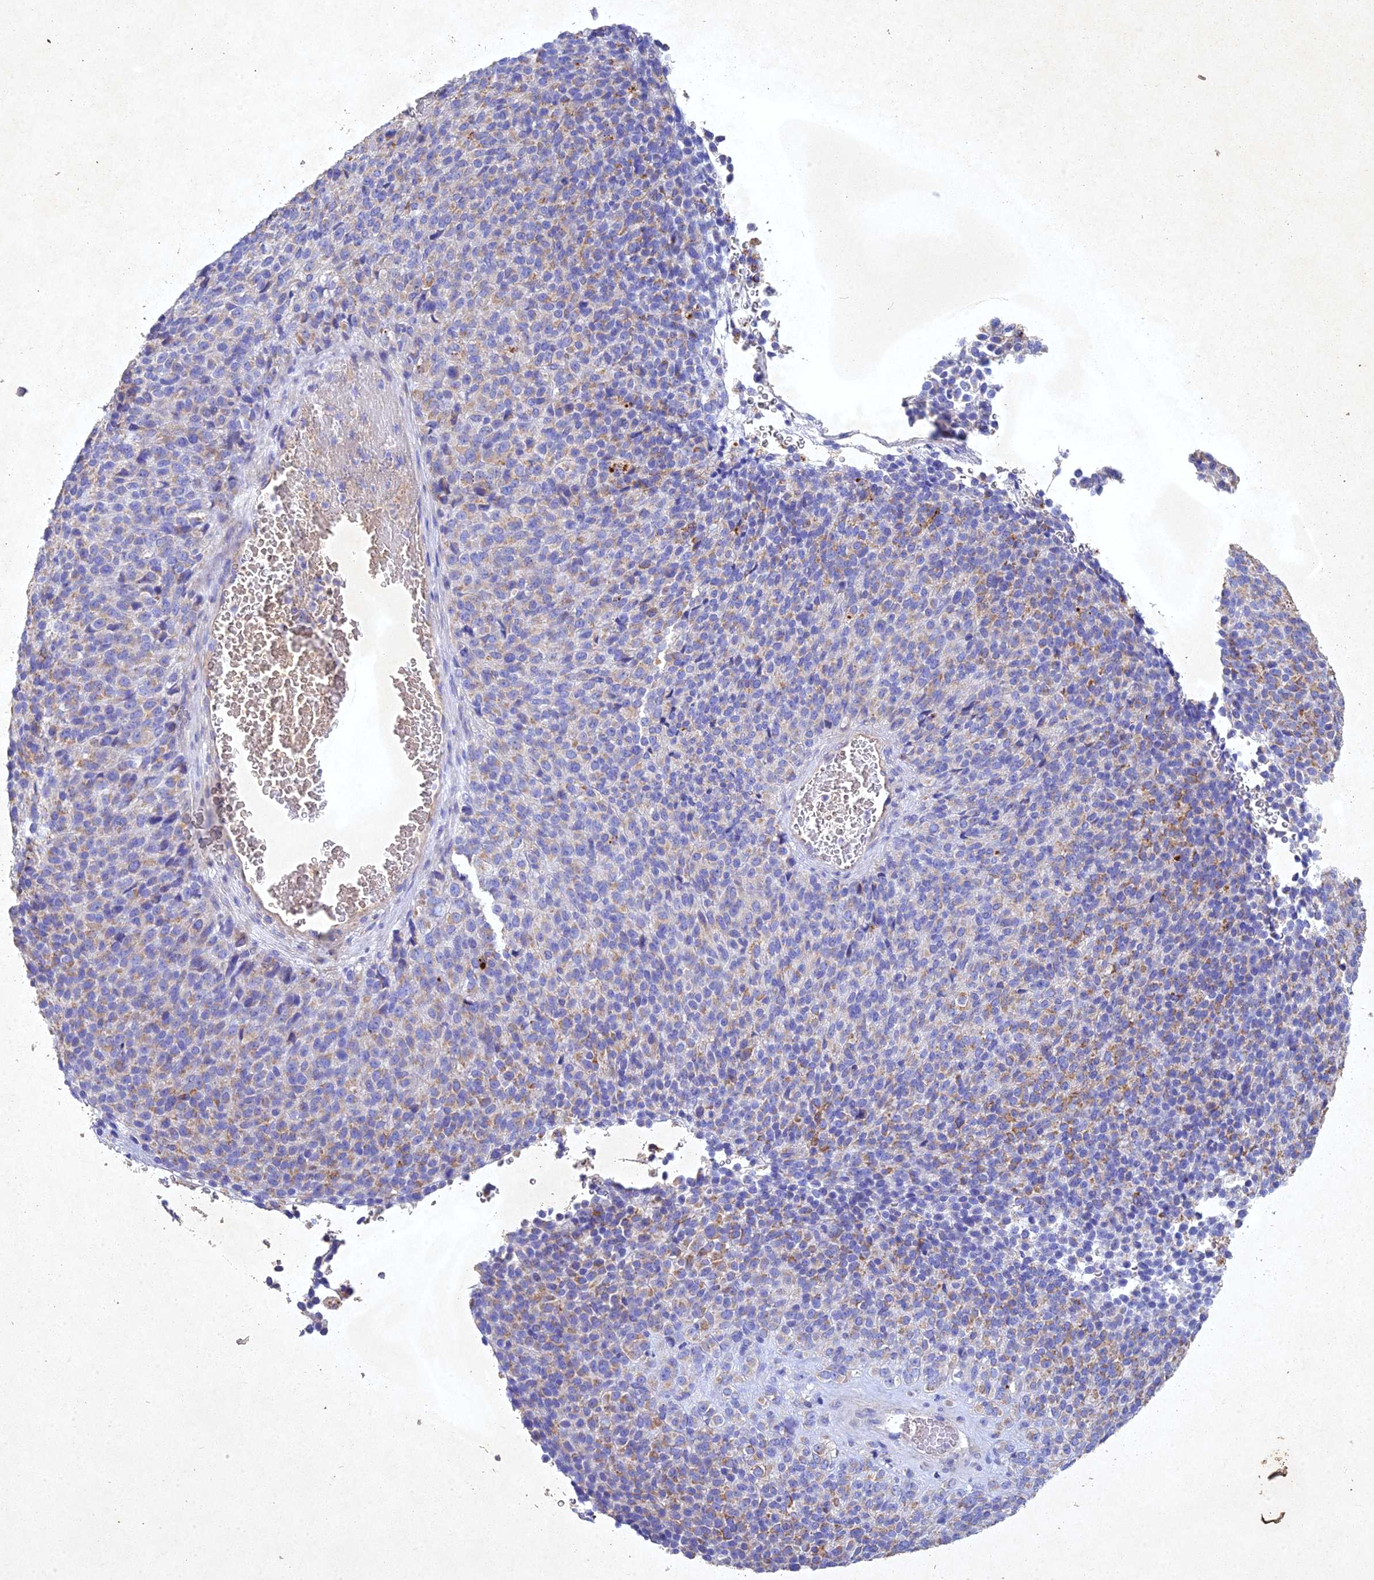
{"staining": {"intensity": "weak", "quantity": "25%-75%", "location": "cytoplasmic/membranous"}, "tissue": "melanoma", "cell_type": "Tumor cells", "image_type": "cancer", "snomed": [{"axis": "morphology", "description": "Malignant melanoma, Metastatic site"}, {"axis": "topography", "description": "Brain"}], "caption": "There is low levels of weak cytoplasmic/membranous expression in tumor cells of malignant melanoma (metastatic site), as demonstrated by immunohistochemical staining (brown color).", "gene": "NDUFV1", "patient": {"sex": "female", "age": 56}}